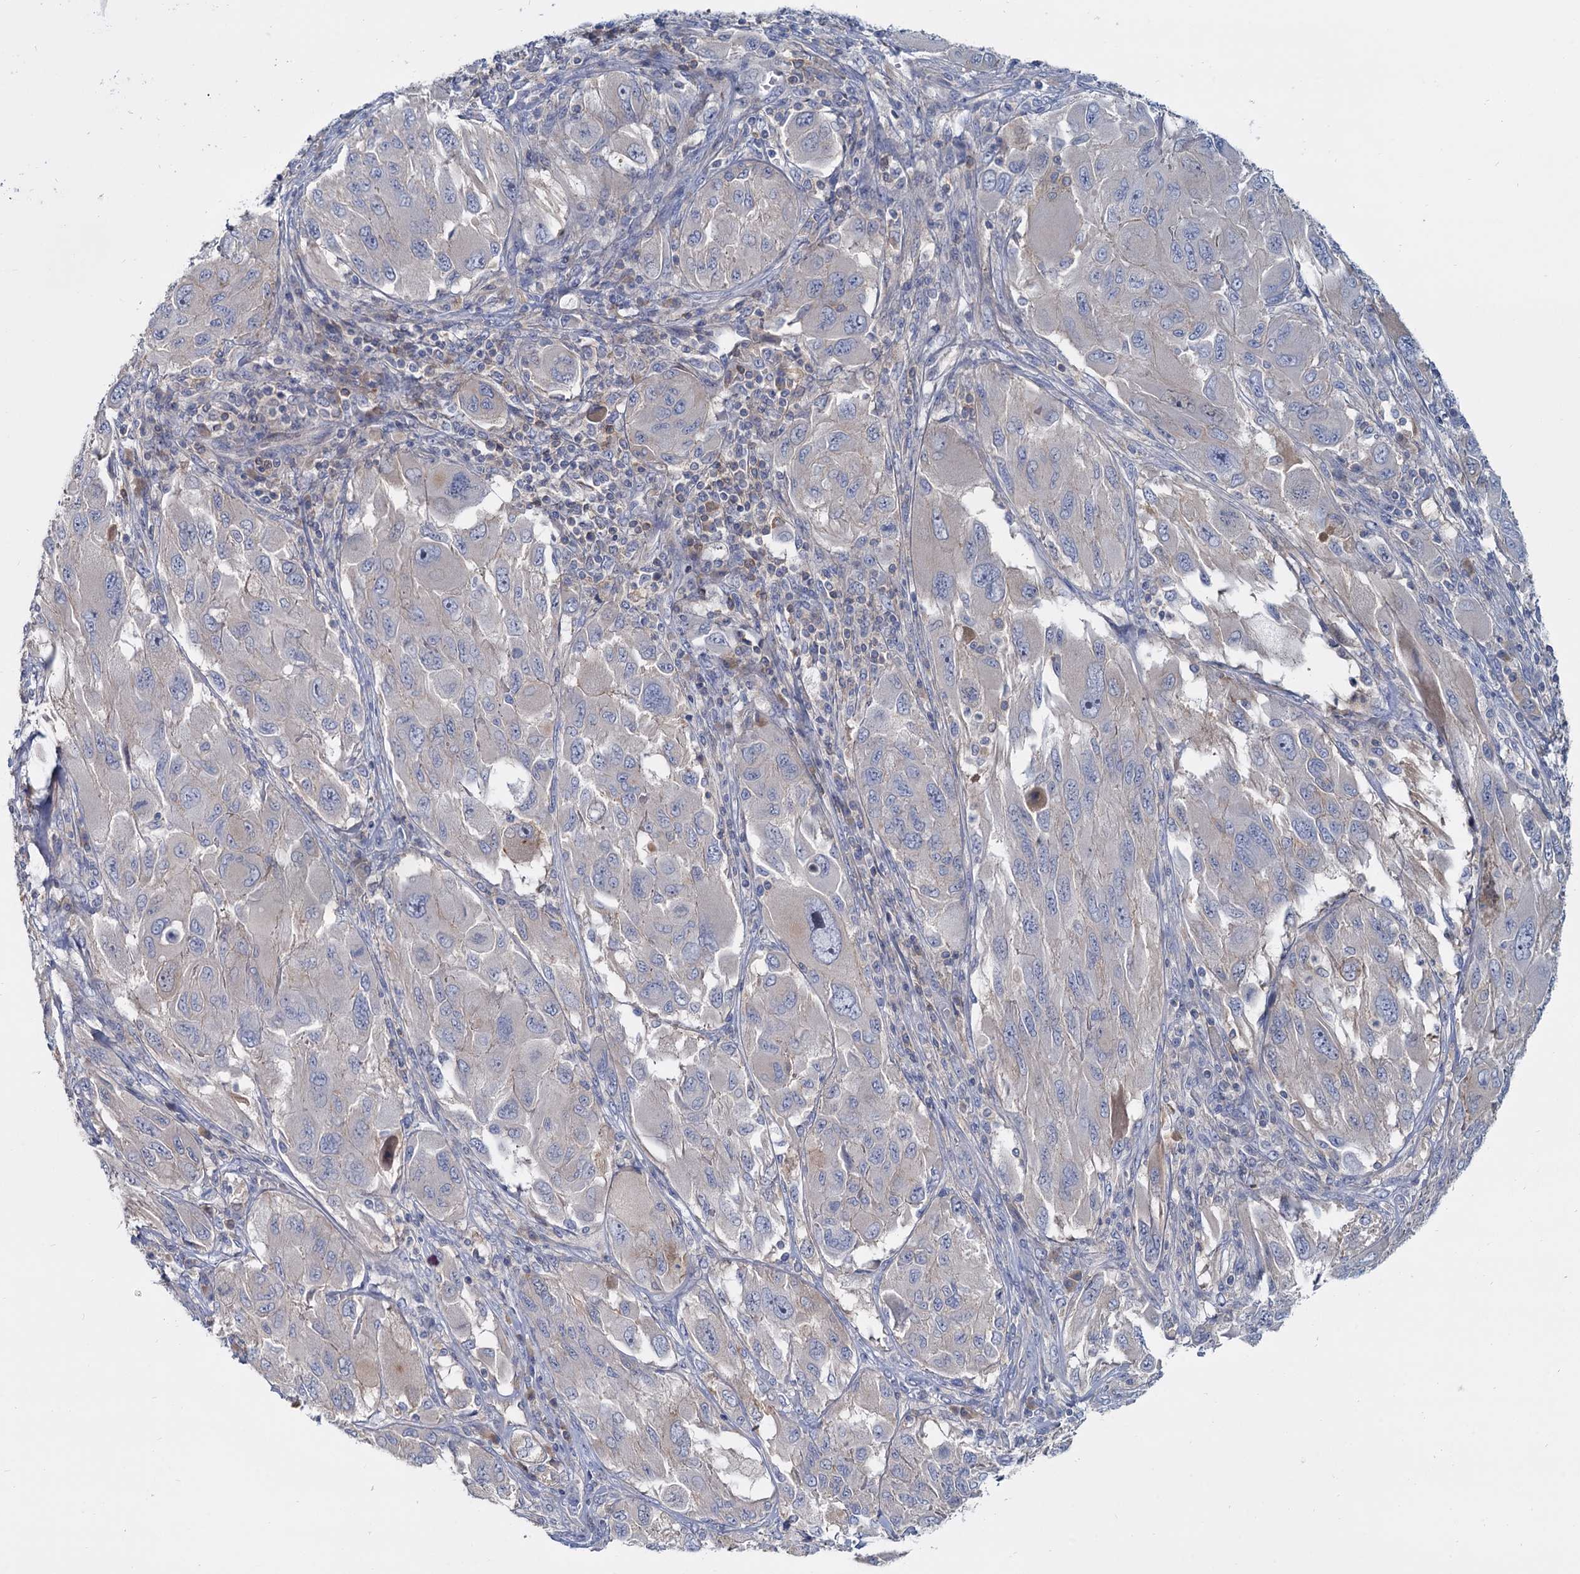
{"staining": {"intensity": "negative", "quantity": "none", "location": "none"}, "tissue": "melanoma", "cell_type": "Tumor cells", "image_type": "cancer", "snomed": [{"axis": "morphology", "description": "Malignant melanoma, NOS"}, {"axis": "topography", "description": "Skin"}], "caption": "Immunohistochemistry image of neoplastic tissue: human malignant melanoma stained with DAB exhibits no significant protein staining in tumor cells. (DAB (3,3'-diaminobenzidine) immunohistochemistry (IHC), high magnification).", "gene": "ACSM3", "patient": {"sex": "female", "age": 91}}